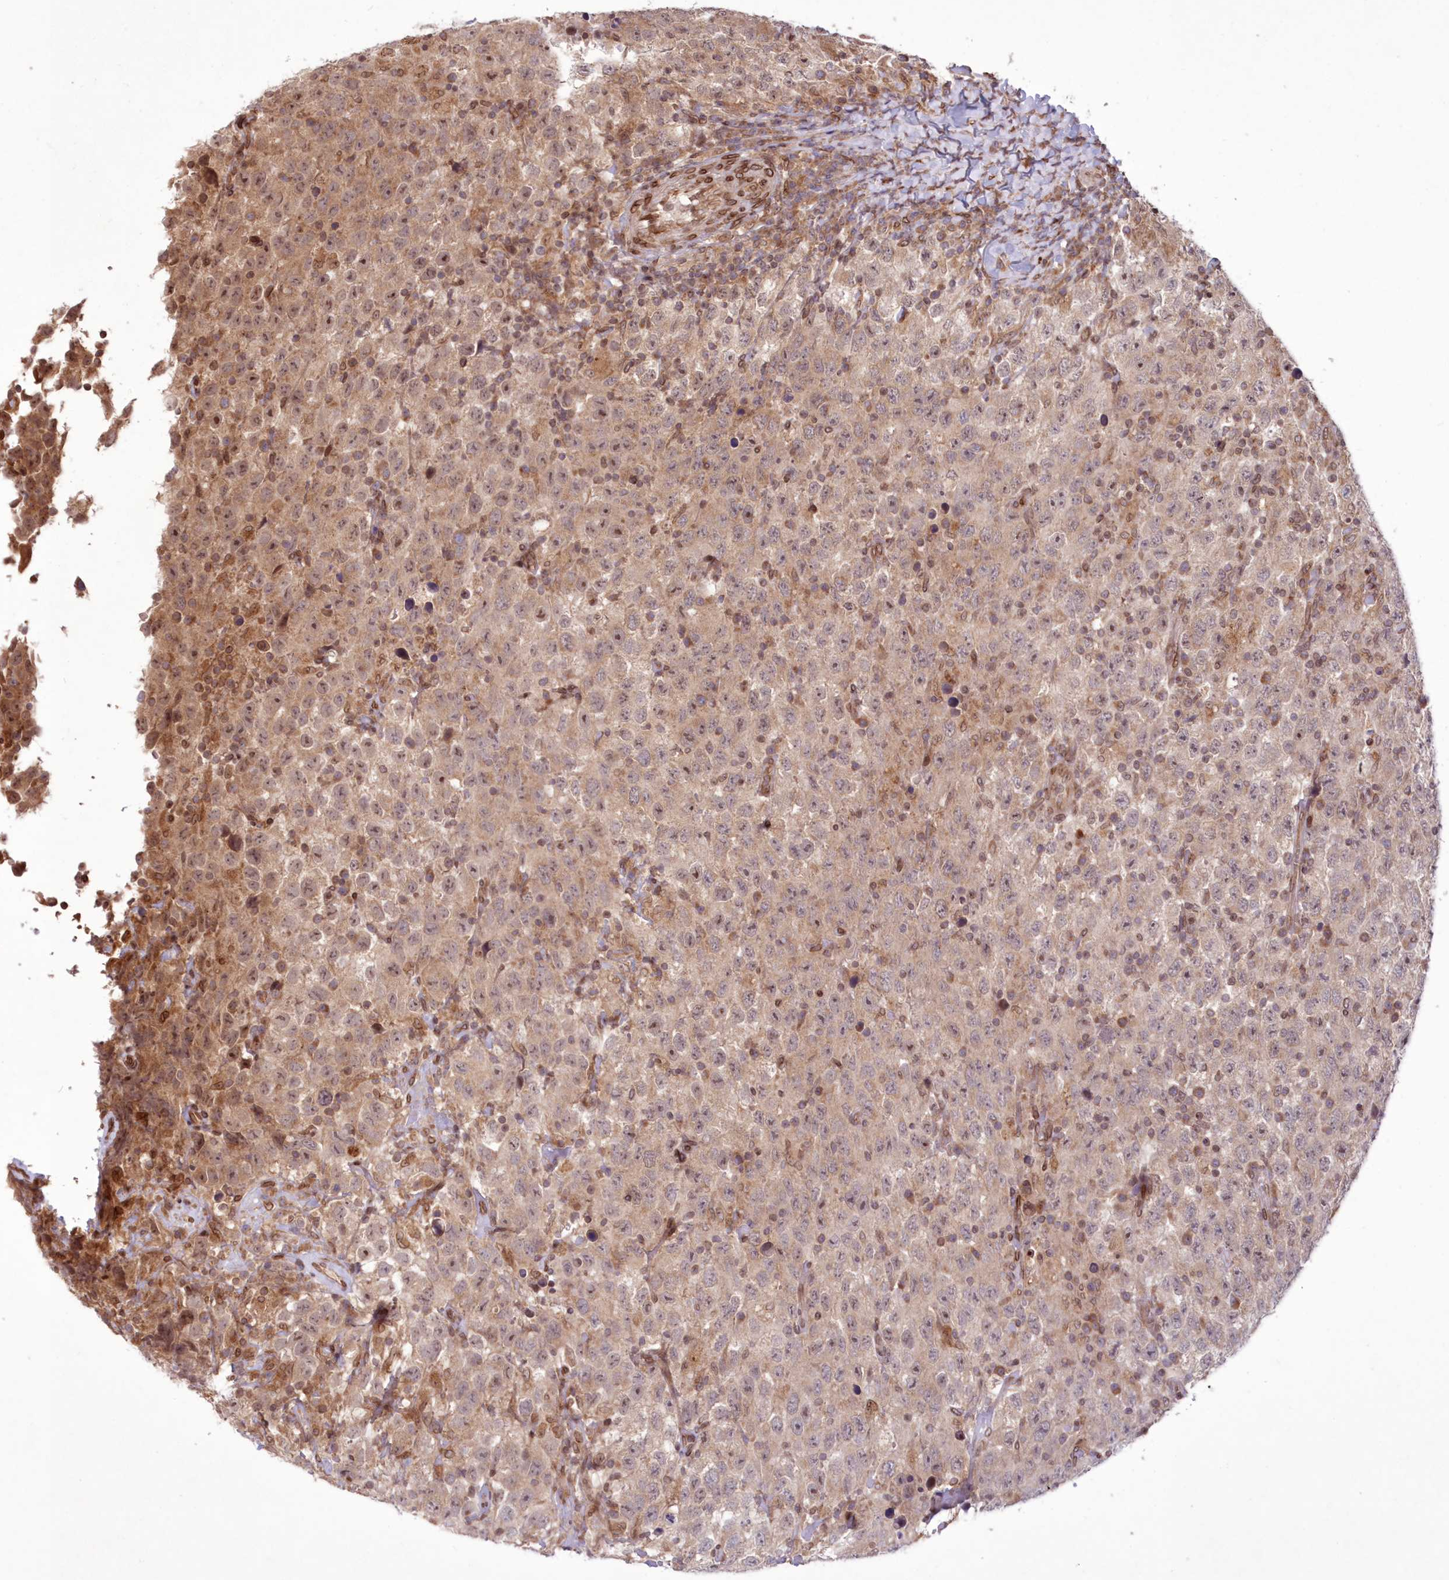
{"staining": {"intensity": "weak", "quantity": ">75%", "location": "cytoplasmic/membranous"}, "tissue": "testis cancer", "cell_type": "Tumor cells", "image_type": "cancer", "snomed": [{"axis": "morphology", "description": "Seminoma, NOS"}, {"axis": "topography", "description": "Testis"}], "caption": "Testis cancer tissue demonstrates weak cytoplasmic/membranous expression in approximately >75% of tumor cells (Brightfield microscopy of DAB IHC at high magnification).", "gene": "DNAJC27", "patient": {"sex": "male", "age": 41}}